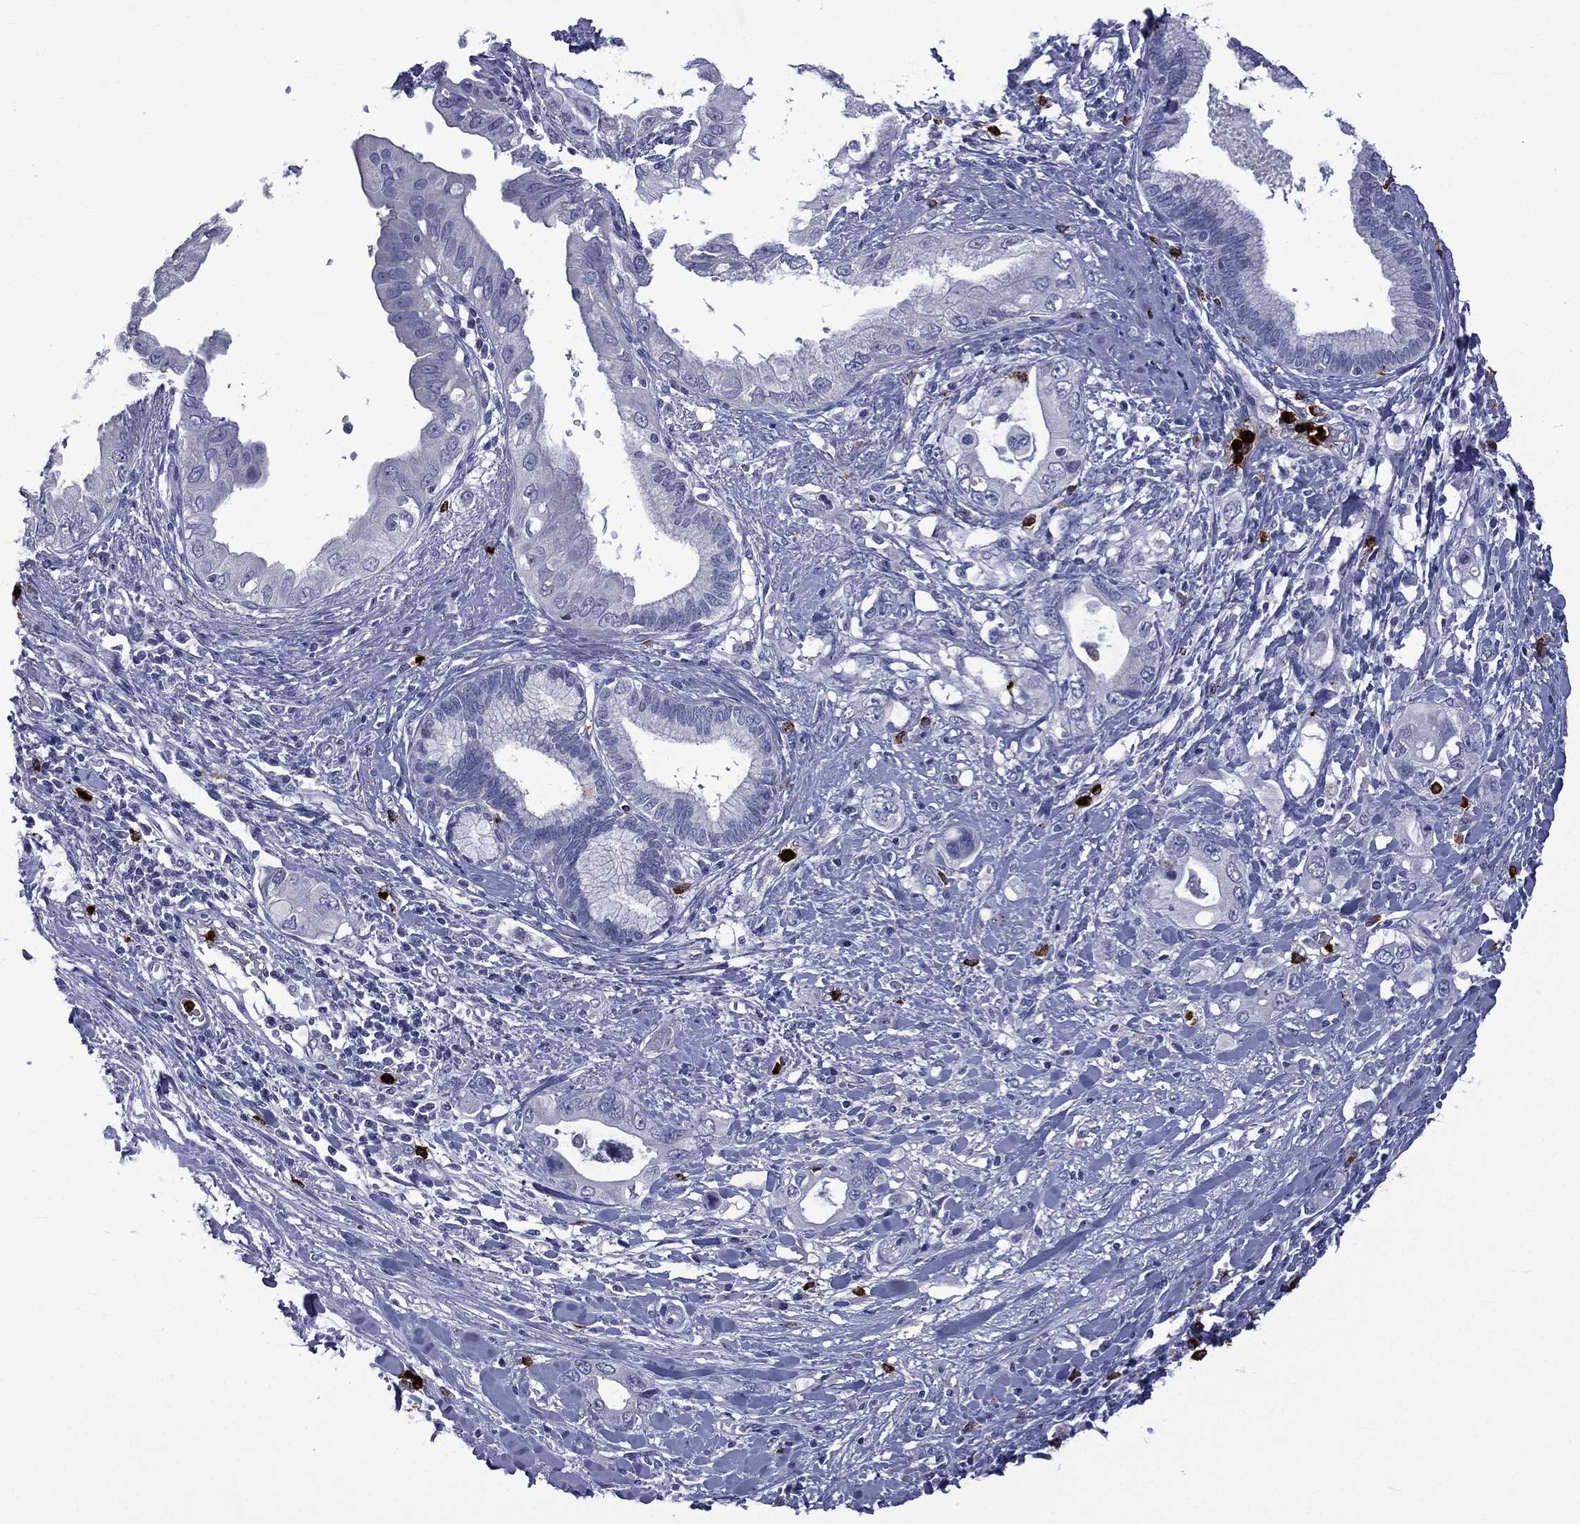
{"staining": {"intensity": "negative", "quantity": "none", "location": "none"}, "tissue": "pancreatic cancer", "cell_type": "Tumor cells", "image_type": "cancer", "snomed": [{"axis": "morphology", "description": "Adenocarcinoma, NOS"}, {"axis": "topography", "description": "Pancreas"}], "caption": "IHC micrograph of neoplastic tissue: human pancreatic cancer stained with DAB (3,3'-diaminobenzidine) exhibits no significant protein expression in tumor cells.", "gene": "ELANE", "patient": {"sex": "female", "age": 56}}